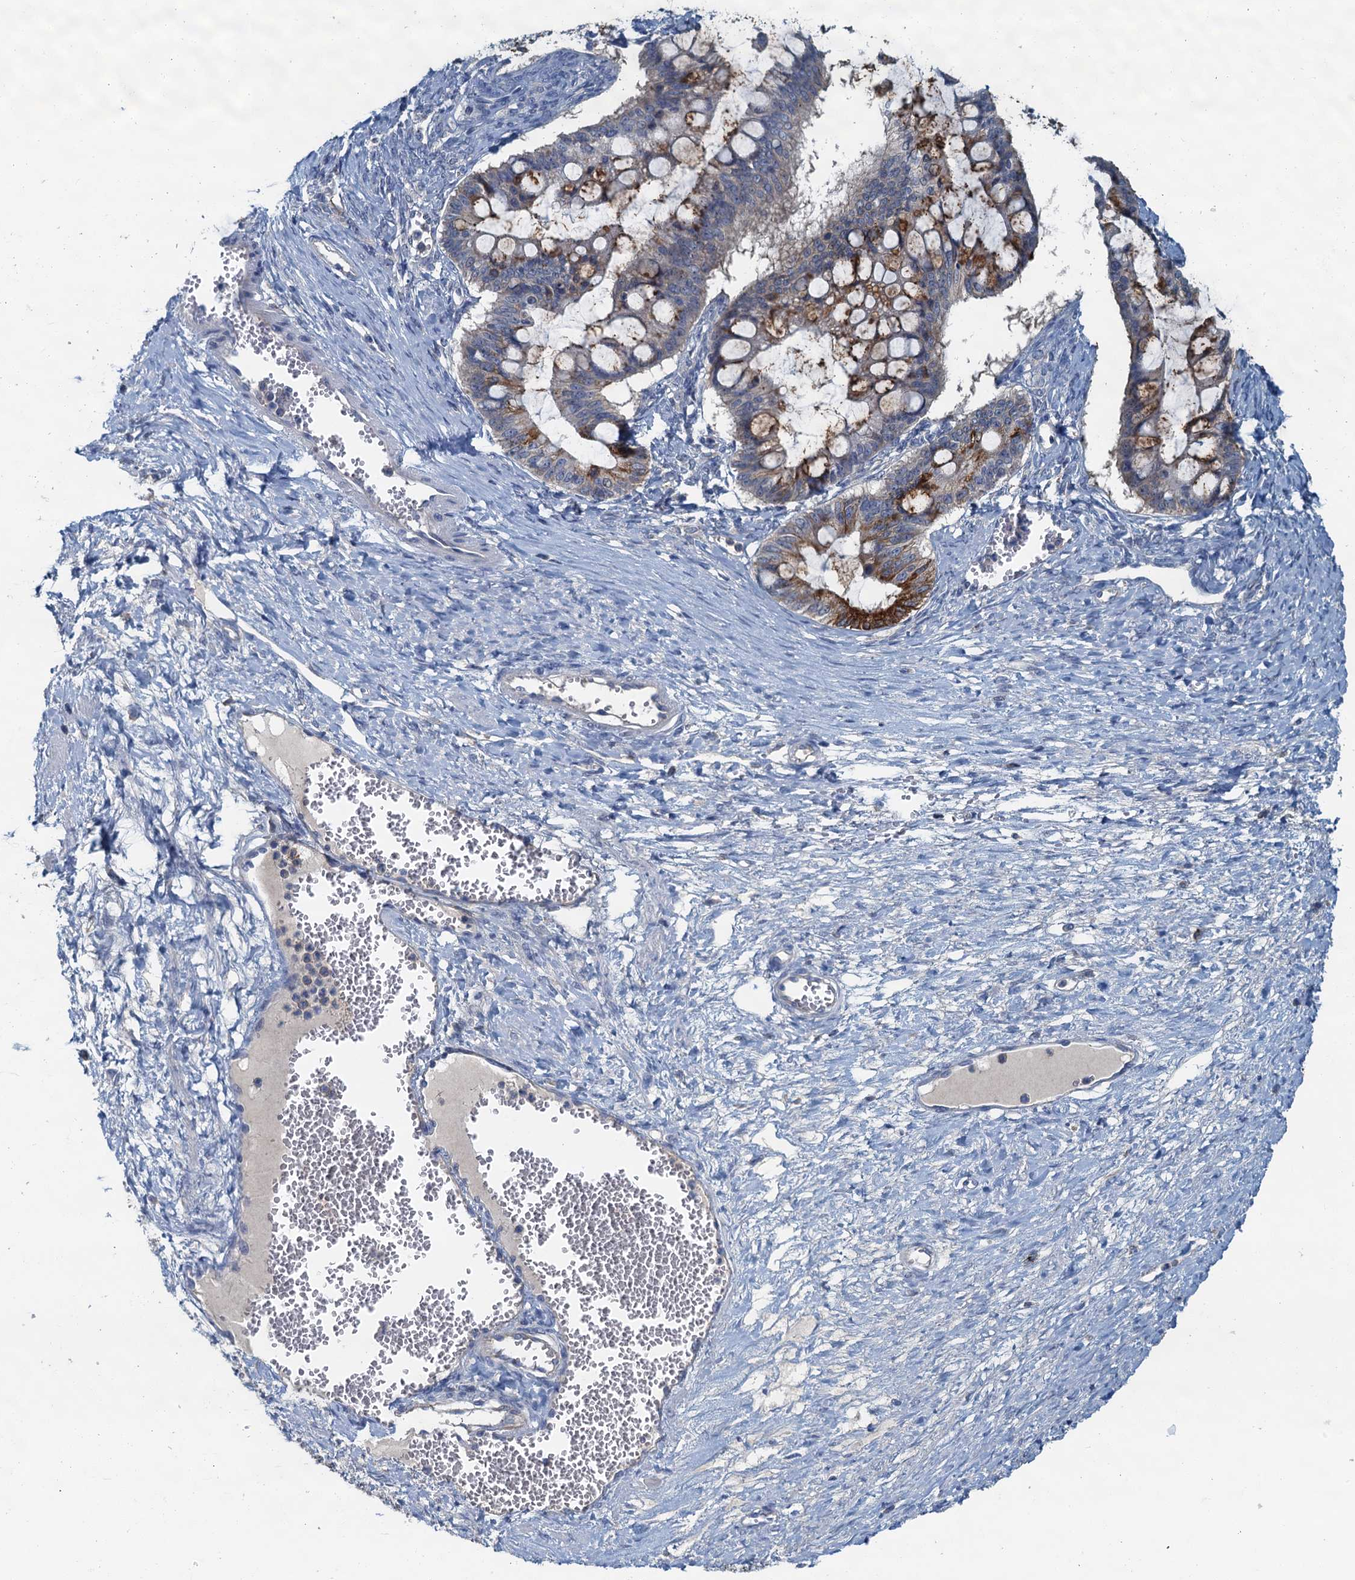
{"staining": {"intensity": "moderate", "quantity": "25%-75%", "location": "cytoplasmic/membranous"}, "tissue": "ovarian cancer", "cell_type": "Tumor cells", "image_type": "cancer", "snomed": [{"axis": "morphology", "description": "Cystadenocarcinoma, mucinous, NOS"}, {"axis": "topography", "description": "Ovary"}], "caption": "Immunohistochemistry photomicrograph of ovarian cancer (mucinous cystadenocarcinoma) stained for a protein (brown), which displays medium levels of moderate cytoplasmic/membranous positivity in approximately 25%-75% of tumor cells.", "gene": "THAP10", "patient": {"sex": "female", "age": 73}}